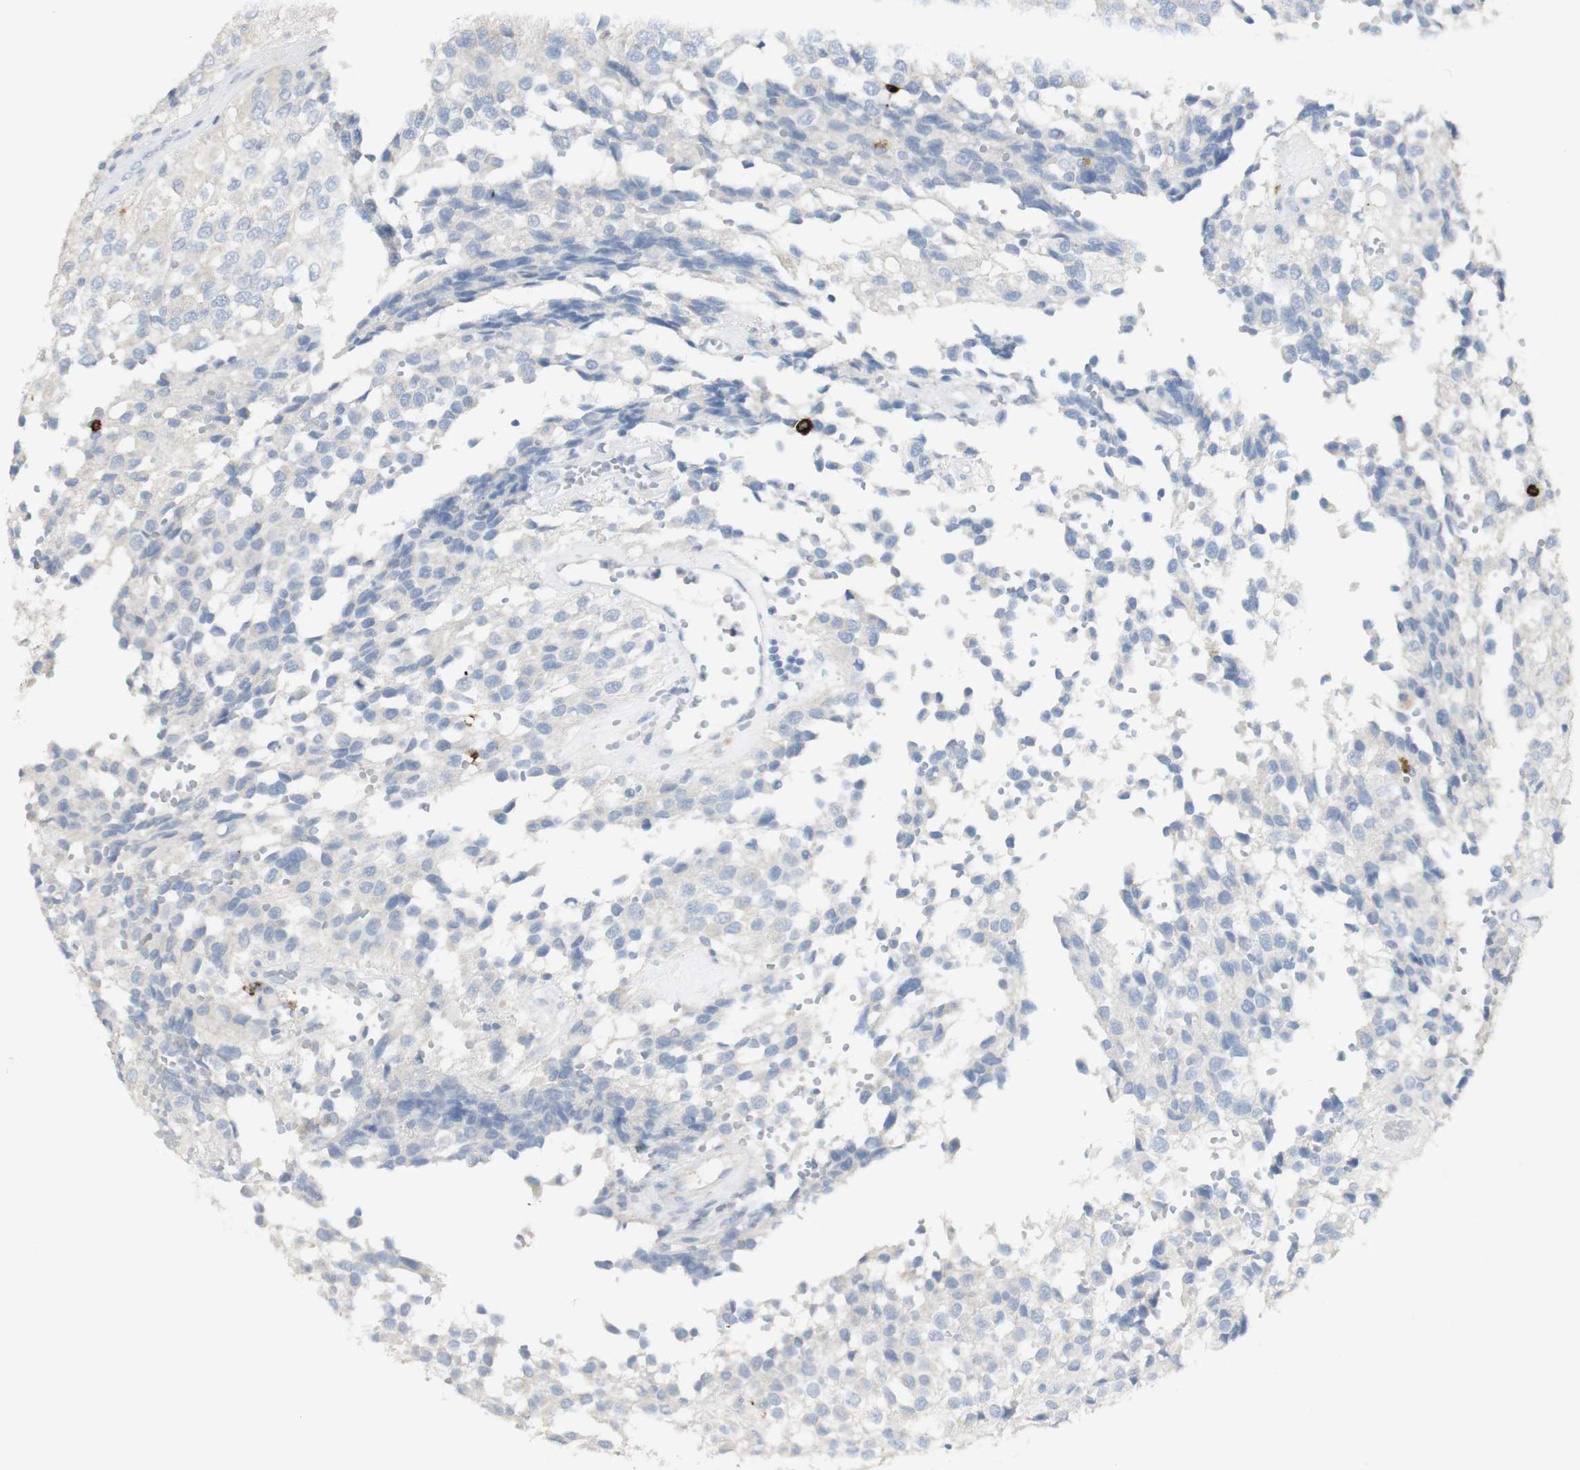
{"staining": {"intensity": "negative", "quantity": "none", "location": "none"}, "tissue": "glioma", "cell_type": "Tumor cells", "image_type": "cancer", "snomed": [{"axis": "morphology", "description": "Glioma, malignant, High grade"}, {"axis": "topography", "description": "Brain"}], "caption": "Human glioma stained for a protein using IHC demonstrates no expression in tumor cells.", "gene": "CD207", "patient": {"sex": "male", "age": 32}}